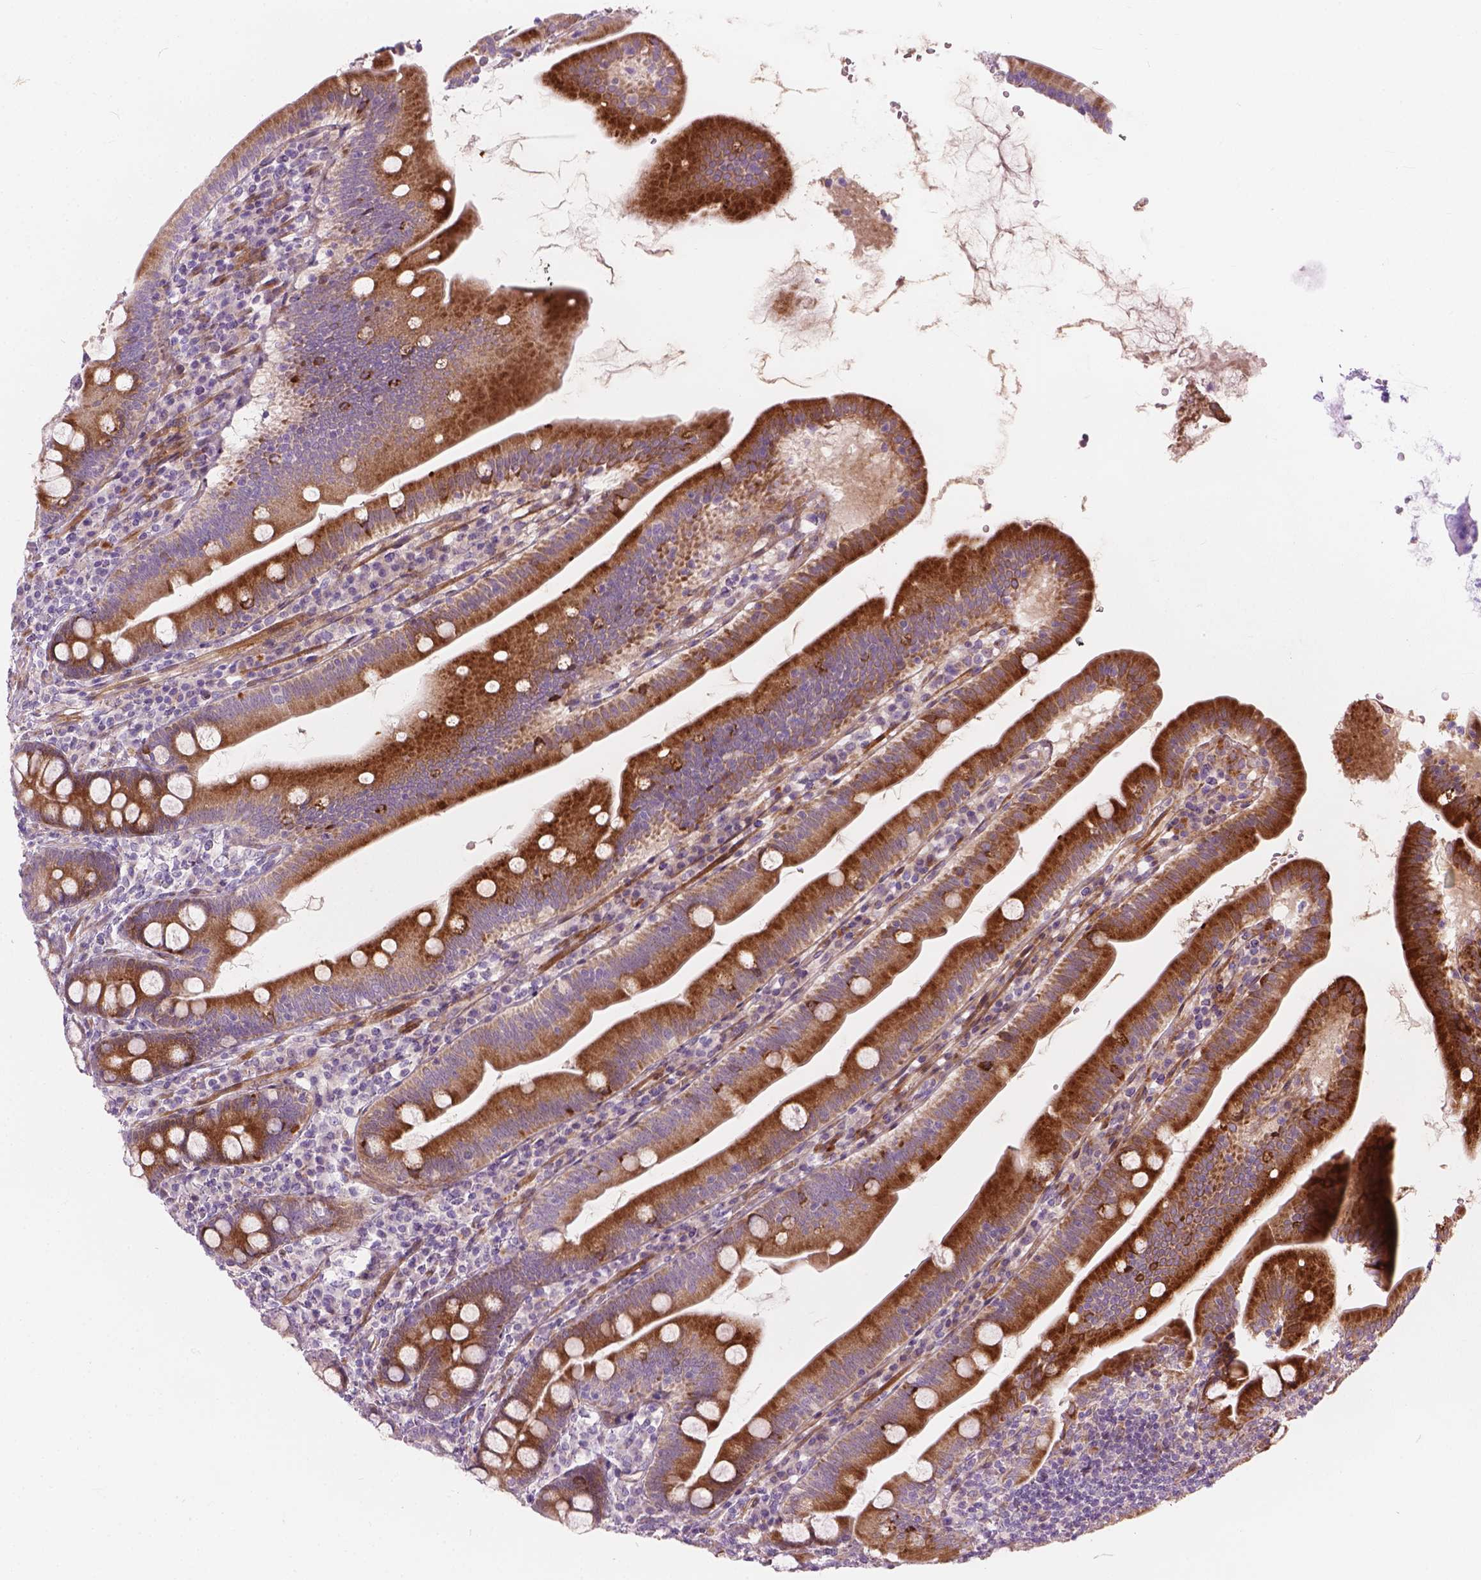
{"staining": {"intensity": "strong", "quantity": ">75%", "location": "cytoplasmic/membranous"}, "tissue": "duodenum", "cell_type": "Glandular cells", "image_type": "normal", "snomed": [{"axis": "morphology", "description": "Normal tissue, NOS"}, {"axis": "topography", "description": "Duodenum"}], "caption": "A brown stain shows strong cytoplasmic/membranous expression of a protein in glandular cells of benign human duodenum.", "gene": "MORN1", "patient": {"sex": "female", "age": 67}}